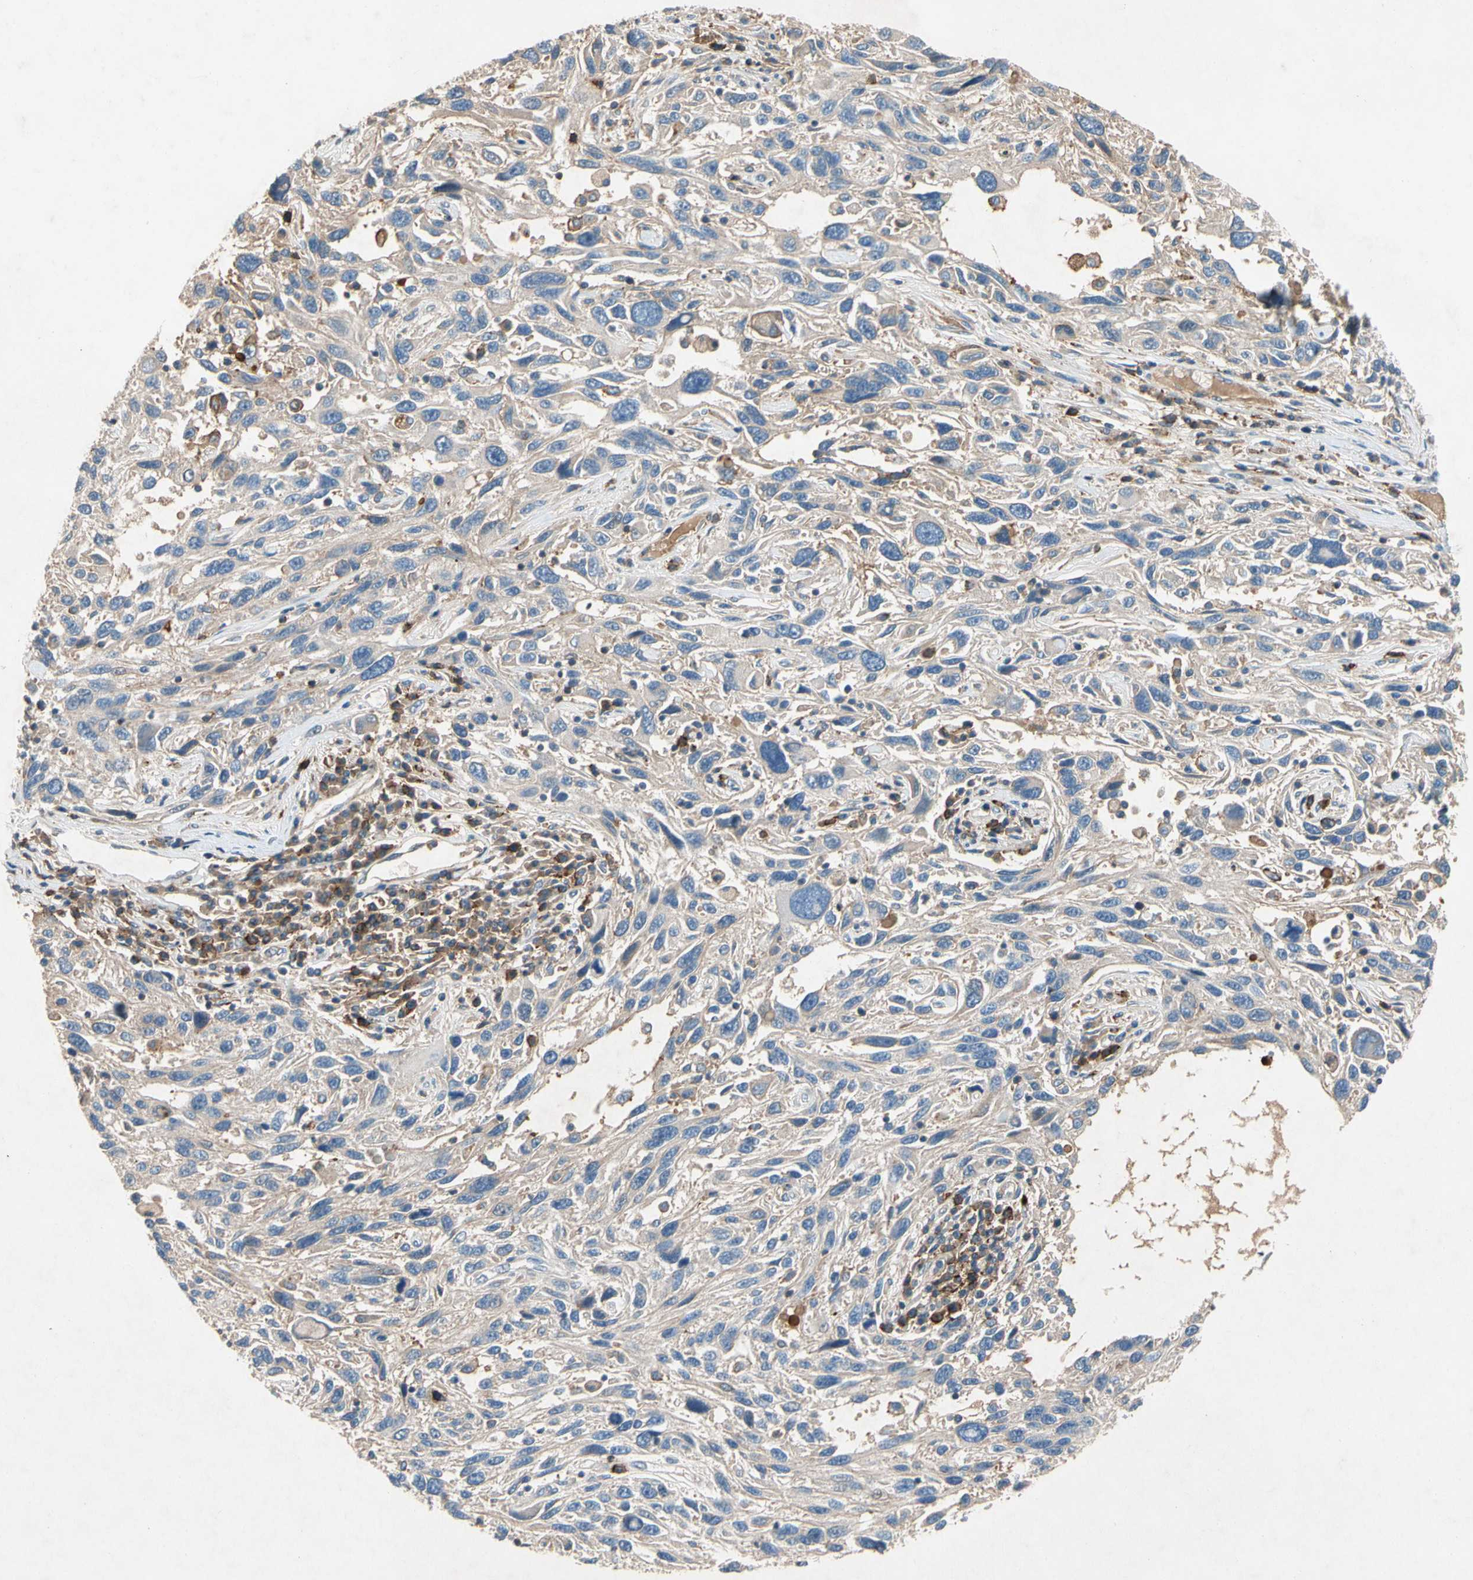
{"staining": {"intensity": "weak", "quantity": "25%-75%", "location": "cytoplasmic/membranous"}, "tissue": "melanoma", "cell_type": "Tumor cells", "image_type": "cancer", "snomed": [{"axis": "morphology", "description": "Malignant melanoma, NOS"}, {"axis": "topography", "description": "Skin"}], "caption": "Melanoma tissue demonstrates weak cytoplasmic/membranous staining in approximately 25%-75% of tumor cells, visualized by immunohistochemistry.", "gene": "NDFIP2", "patient": {"sex": "male", "age": 53}}